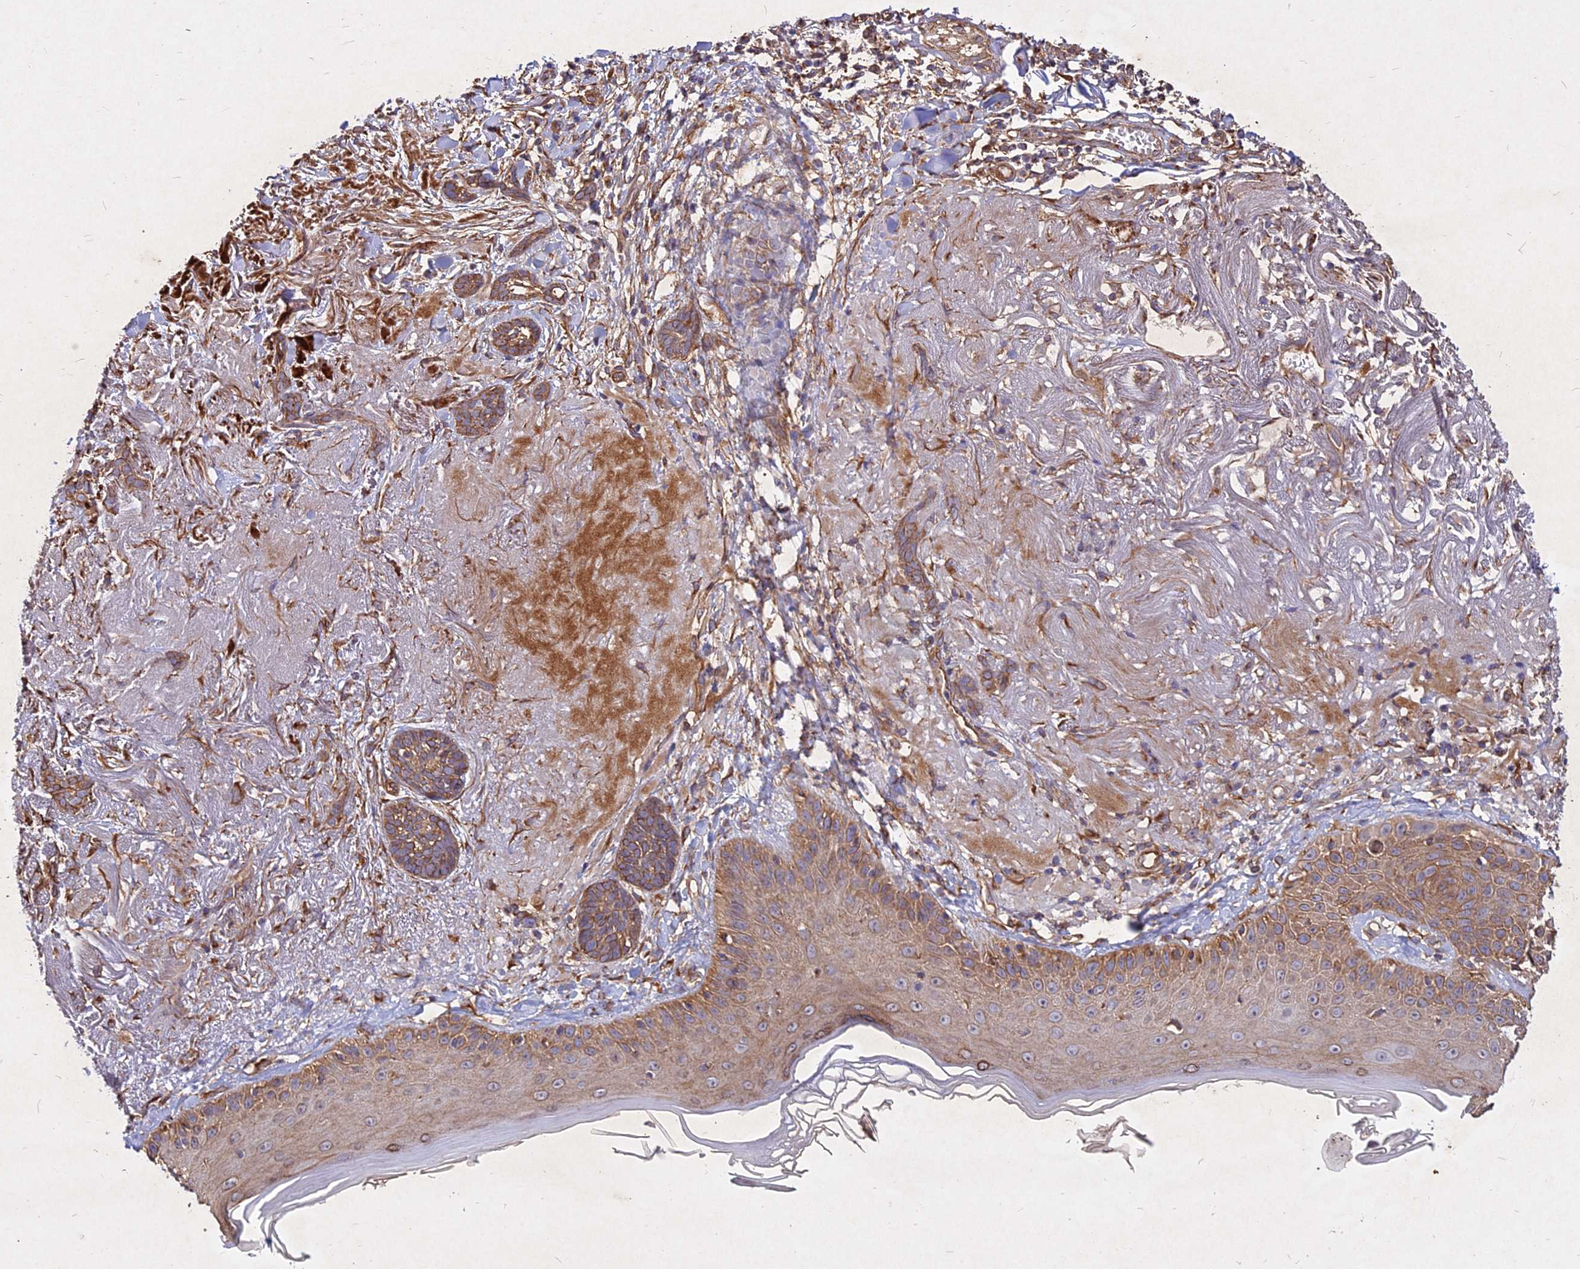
{"staining": {"intensity": "moderate", "quantity": ">75%", "location": "cytoplasmic/membranous"}, "tissue": "skin cancer", "cell_type": "Tumor cells", "image_type": "cancer", "snomed": [{"axis": "morphology", "description": "Basal cell carcinoma"}, {"axis": "topography", "description": "Skin"}], "caption": "High-power microscopy captured an IHC photomicrograph of skin basal cell carcinoma, revealing moderate cytoplasmic/membranous staining in approximately >75% of tumor cells. Nuclei are stained in blue.", "gene": "SKA1", "patient": {"sex": "male", "age": 71}}